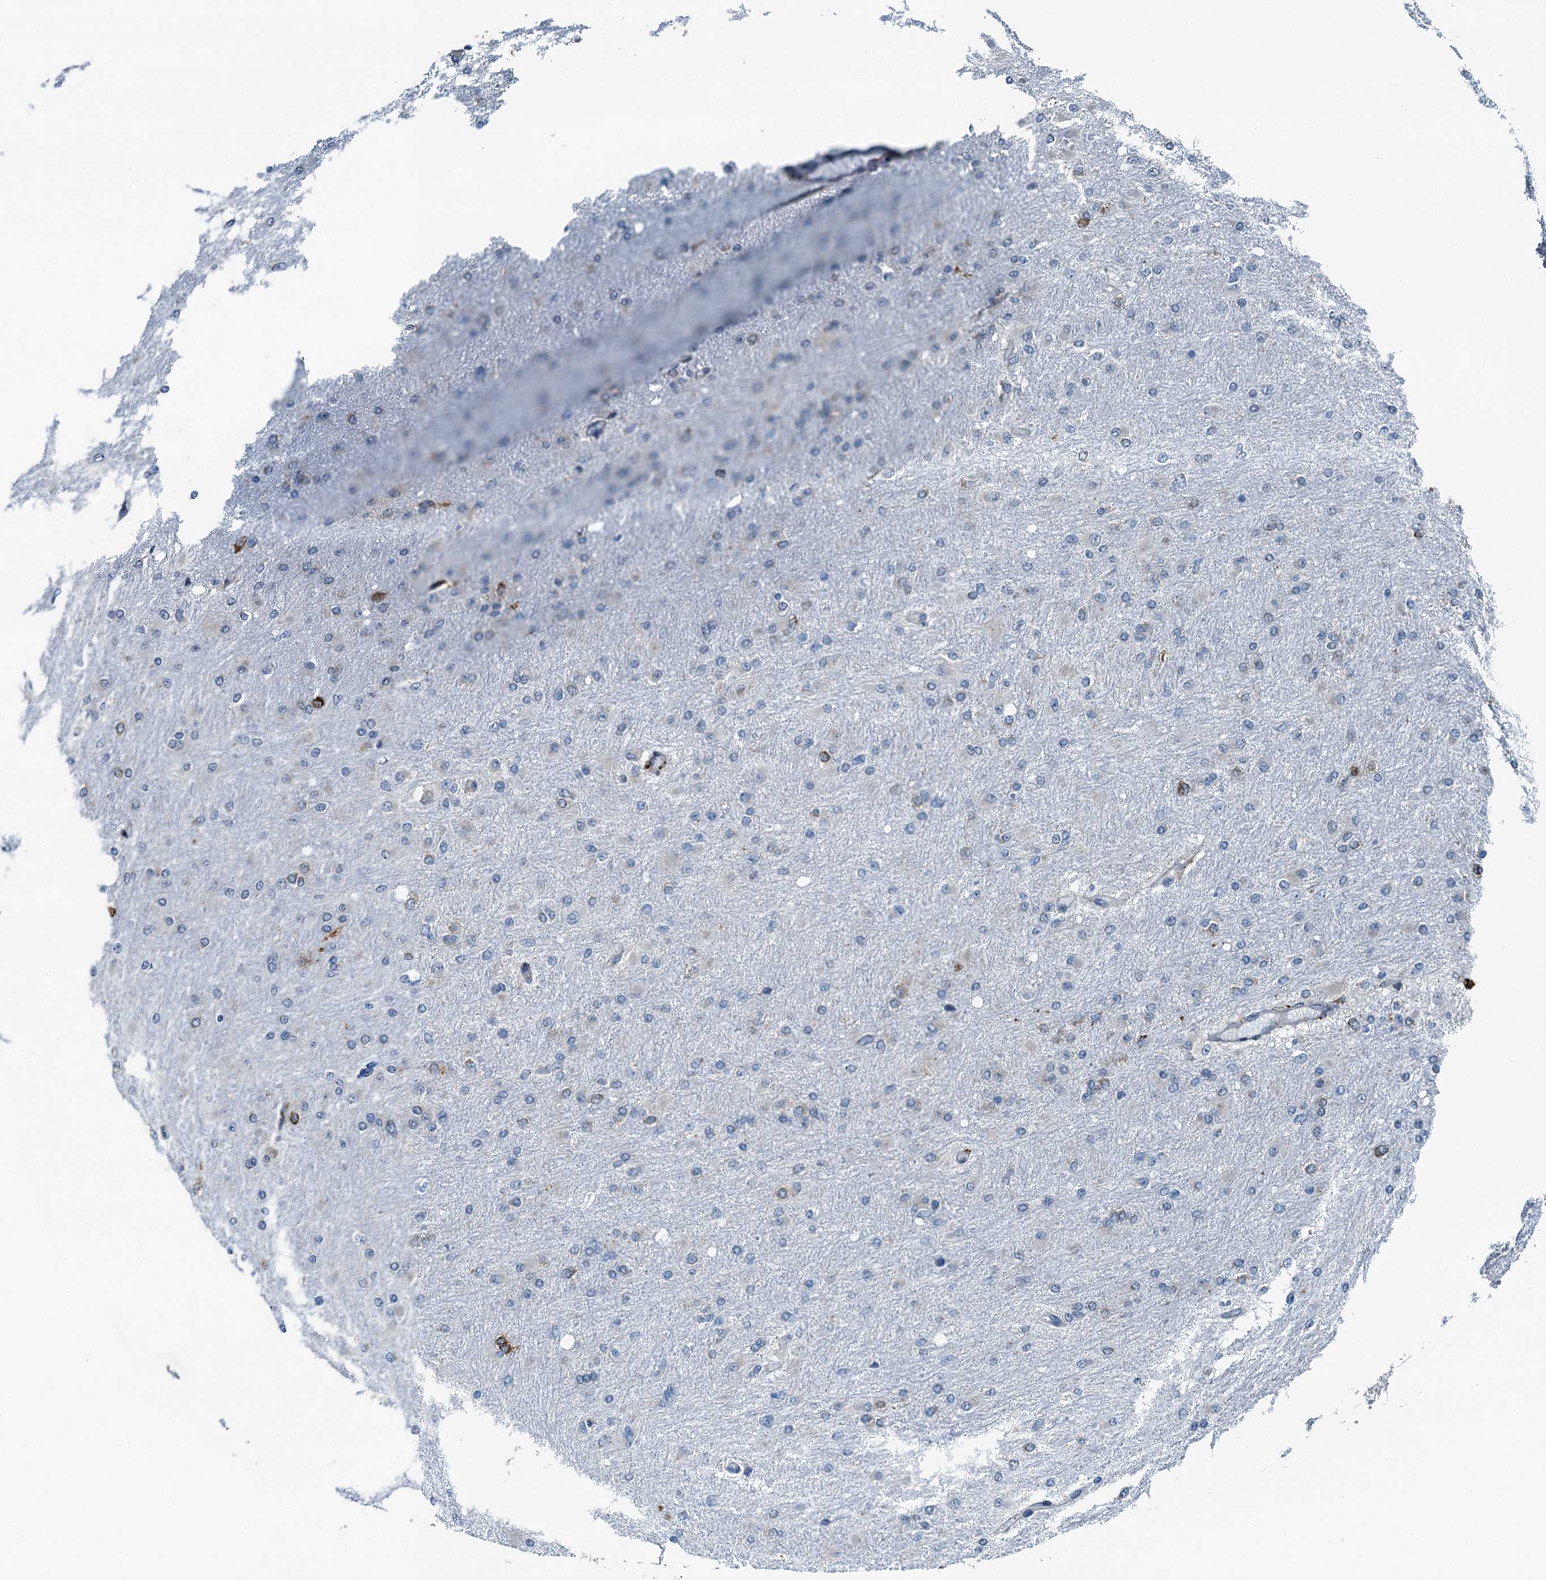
{"staining": {"intensity": "negative", "quantity": "none", "location": "none"}, "tissue": "glioma", "cell_type": "Tumor cells", "image_type": "cancer", "snomed": [{"axis": "morphology", "description": "Glioma, malignant, High grade"}, {"axis": "topography", "description": "Cerebral cortex"}], "caption": "Malignant high-grade glioma stained for a protein using immunohistochemistry (IHC) shows no staining tumor cells.", "gene": "TAMALIN", "patient": {"sex": "female", "age": 36}}